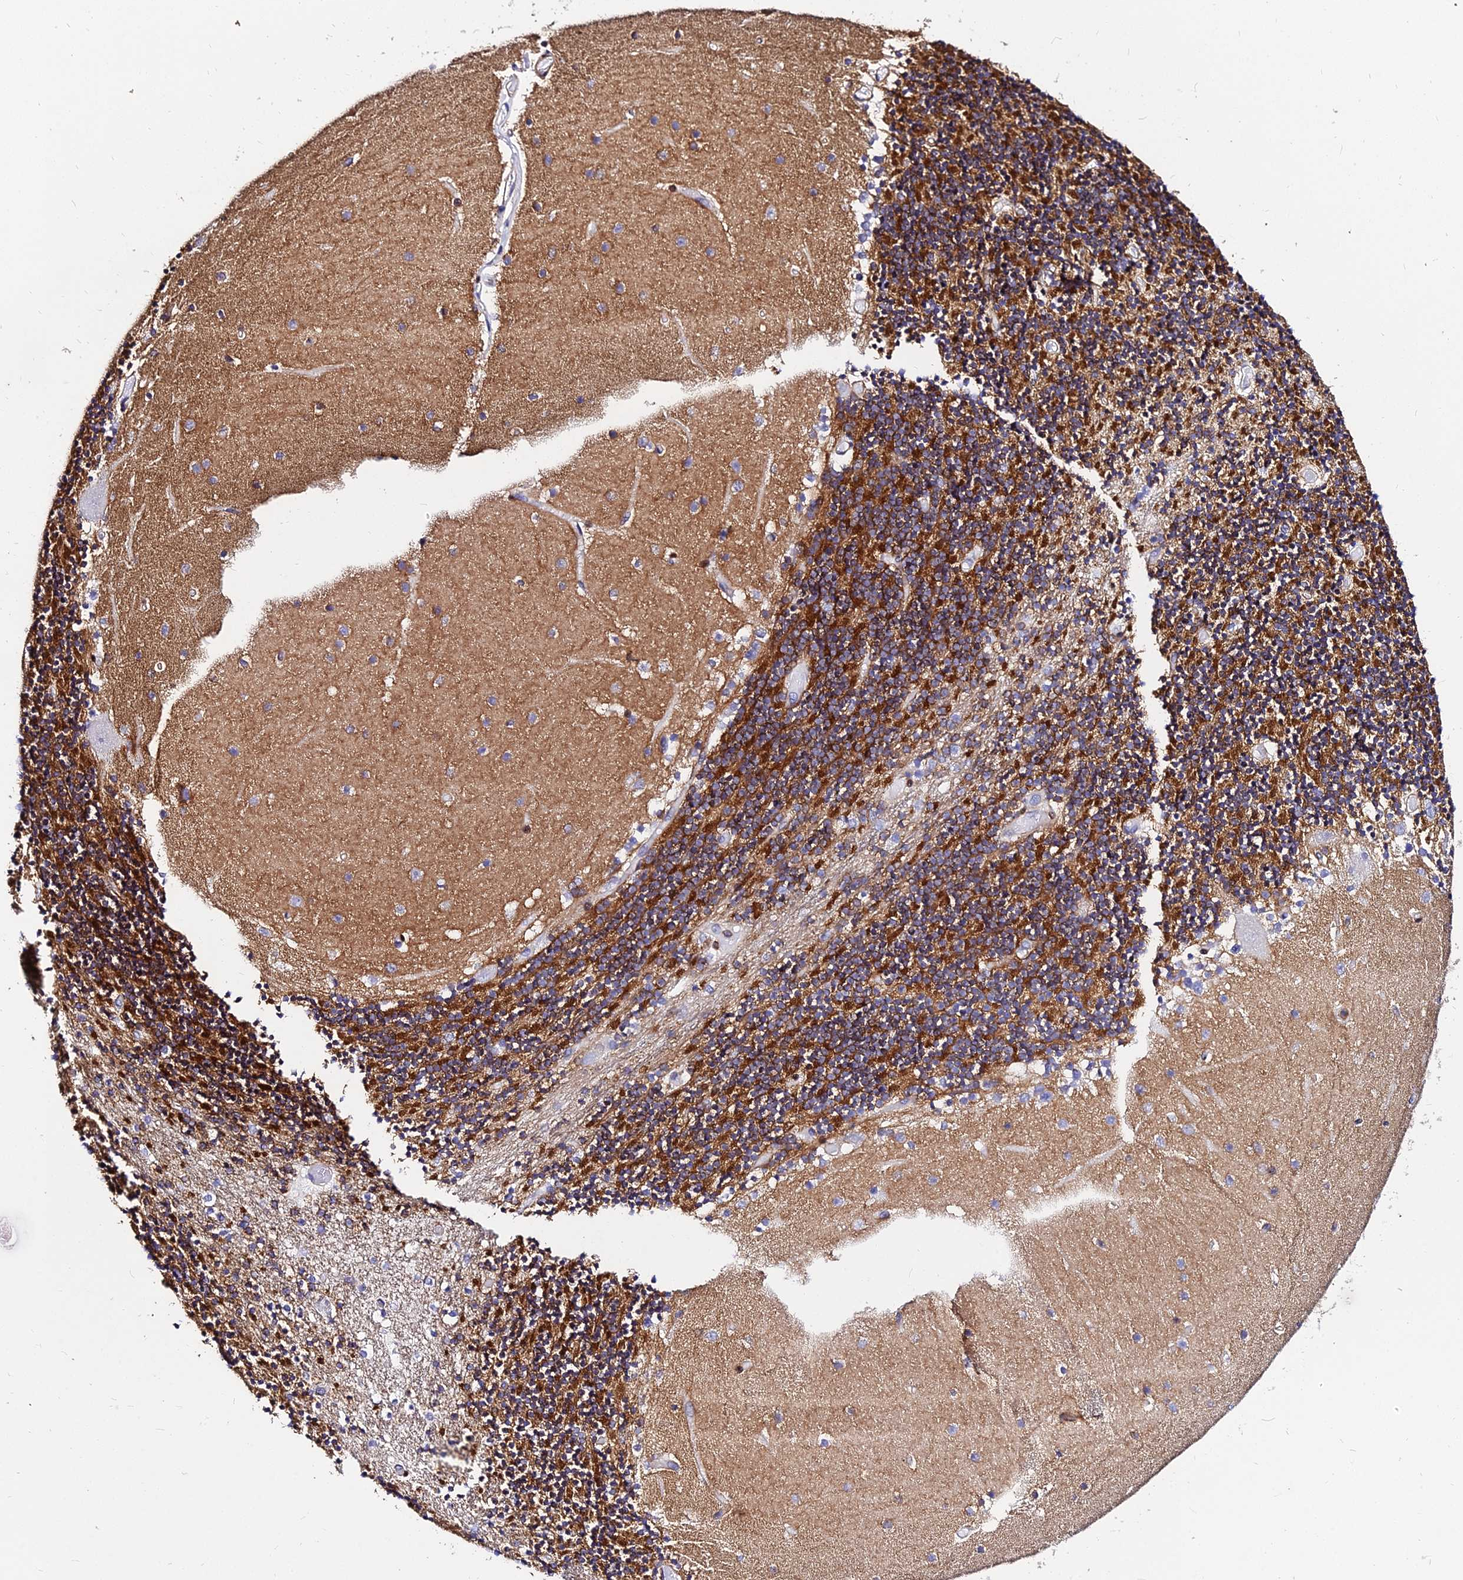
{"staining": {"intensity": "strong", "quantity": ">75%", "location": "cytoplasmic/membranous"}, "tissue": "cerebellum", "cell_type": "Cells in granular layer", "image_type": "normal", "snomed": [{"axis": "morphology", "description": "Normal tissue, NOS"}, {"axis": "topography", "description": "Cerebellum"}], "caption": "Unremarkable cerebellum was stained to show a protein in brown. There is high levels of strong cytoplasmic/membranous positivity in about >75% of cells in granular layer. The staining was performed using DAB, with brown indicating positive protein expression. Nuclei are stained blue with hematoxylin.", "gene": "CSRP1", "patient": {"sex": "female", "age": 28}}